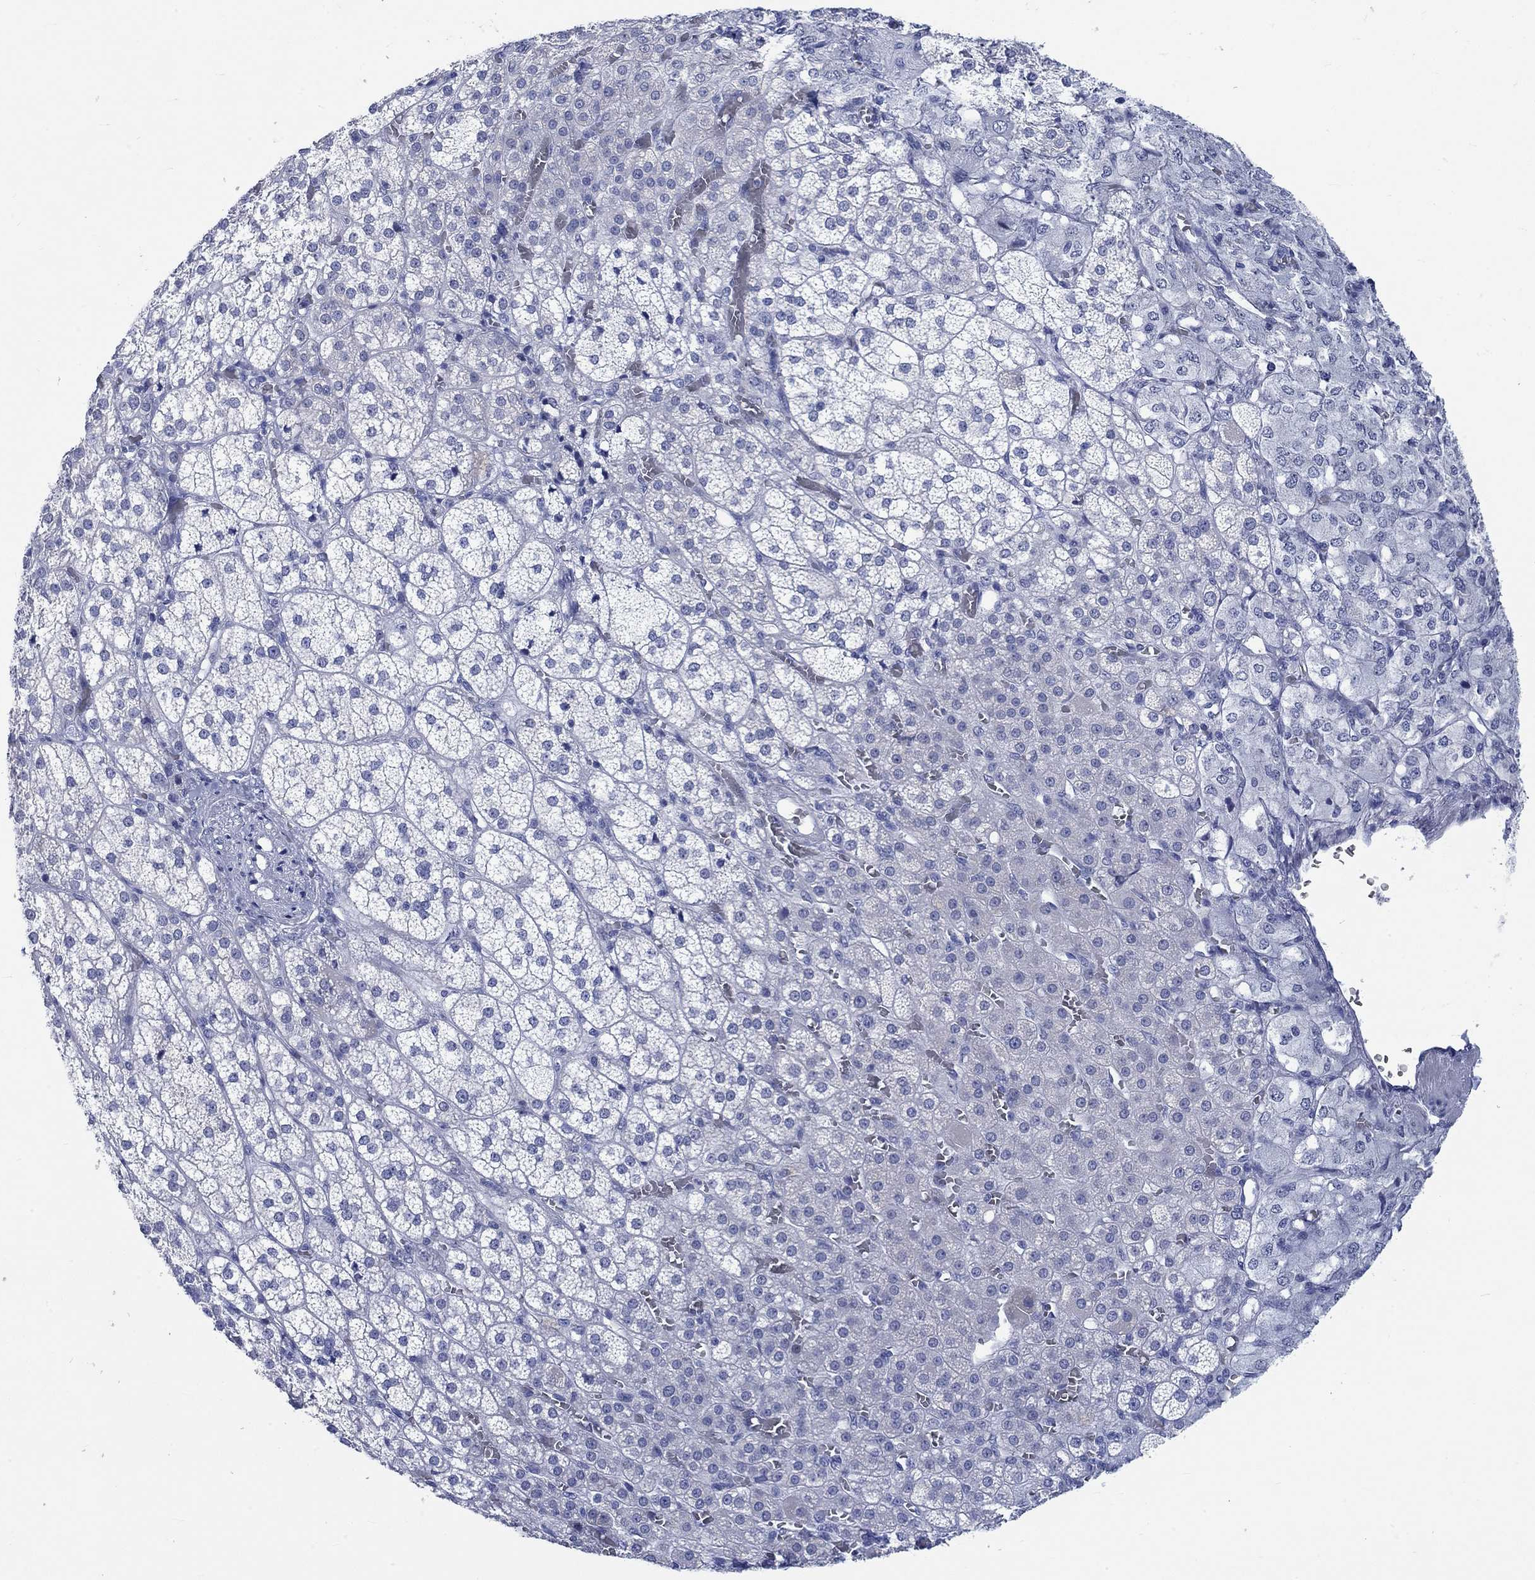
{"staining": {"intensity": "negative", "quantity": "none", "location": "none"}, "tissue": "adrenal gland", "cell_type": "Glandular cells", "image_type": "normal", "snomed": [{"axis": "morphology", "description": "Normal tissue, NOS"}, {"axis": "topography", "description": "Adrenal gland"}], "caption": "Immunohistochemistry (IHC) image of unremarkable adrenal gland: adrenal gland stained with DAB displays no significant protein expression in glandular cells. (Immunohistochemistry, brightfield microscopy, high magnification).", "gene": "C4orf47", "patient": {"sex": "female", "age": 60}}